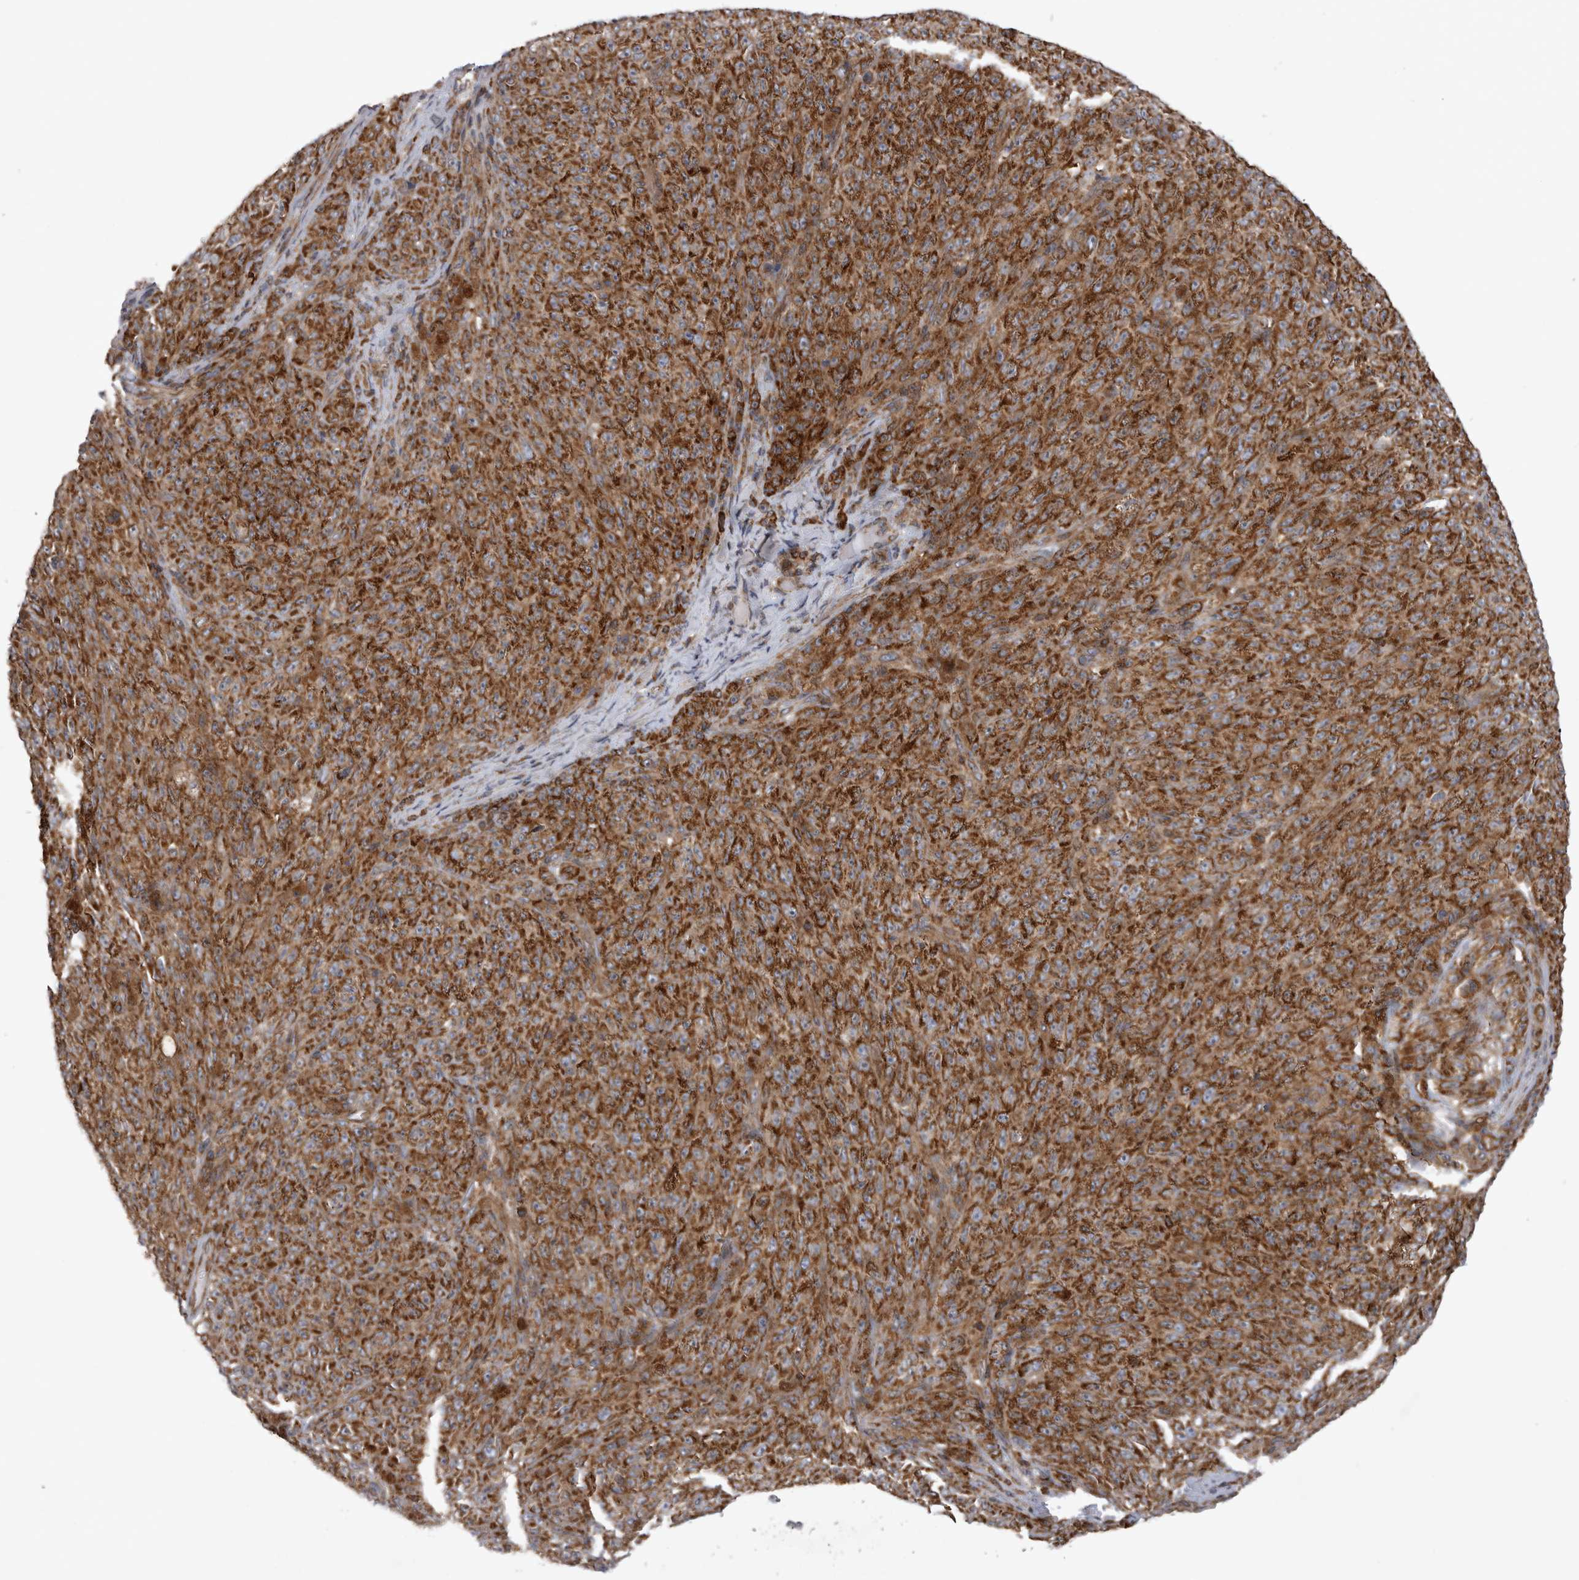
{"staining": {"intensity": "strong", "quantity": ">75%", "location": "cytoplasmic/membranous"}, "tissue": "melanoma", "cell_type": "Tumor cells", "image_type": "cancer", "snomed": [{"axis": "morphology", "description": "Malignant melanoma, NOS"}, {"axis": "topography", "description": "Skin"}], "caption": "Tumor cells demonstrate strong cytoplasmic/membranous expression in about >75% of cells in malignant melanoma.", "gene": "TSPOAP1", "patient": {"sex": "female", "age": 82}}